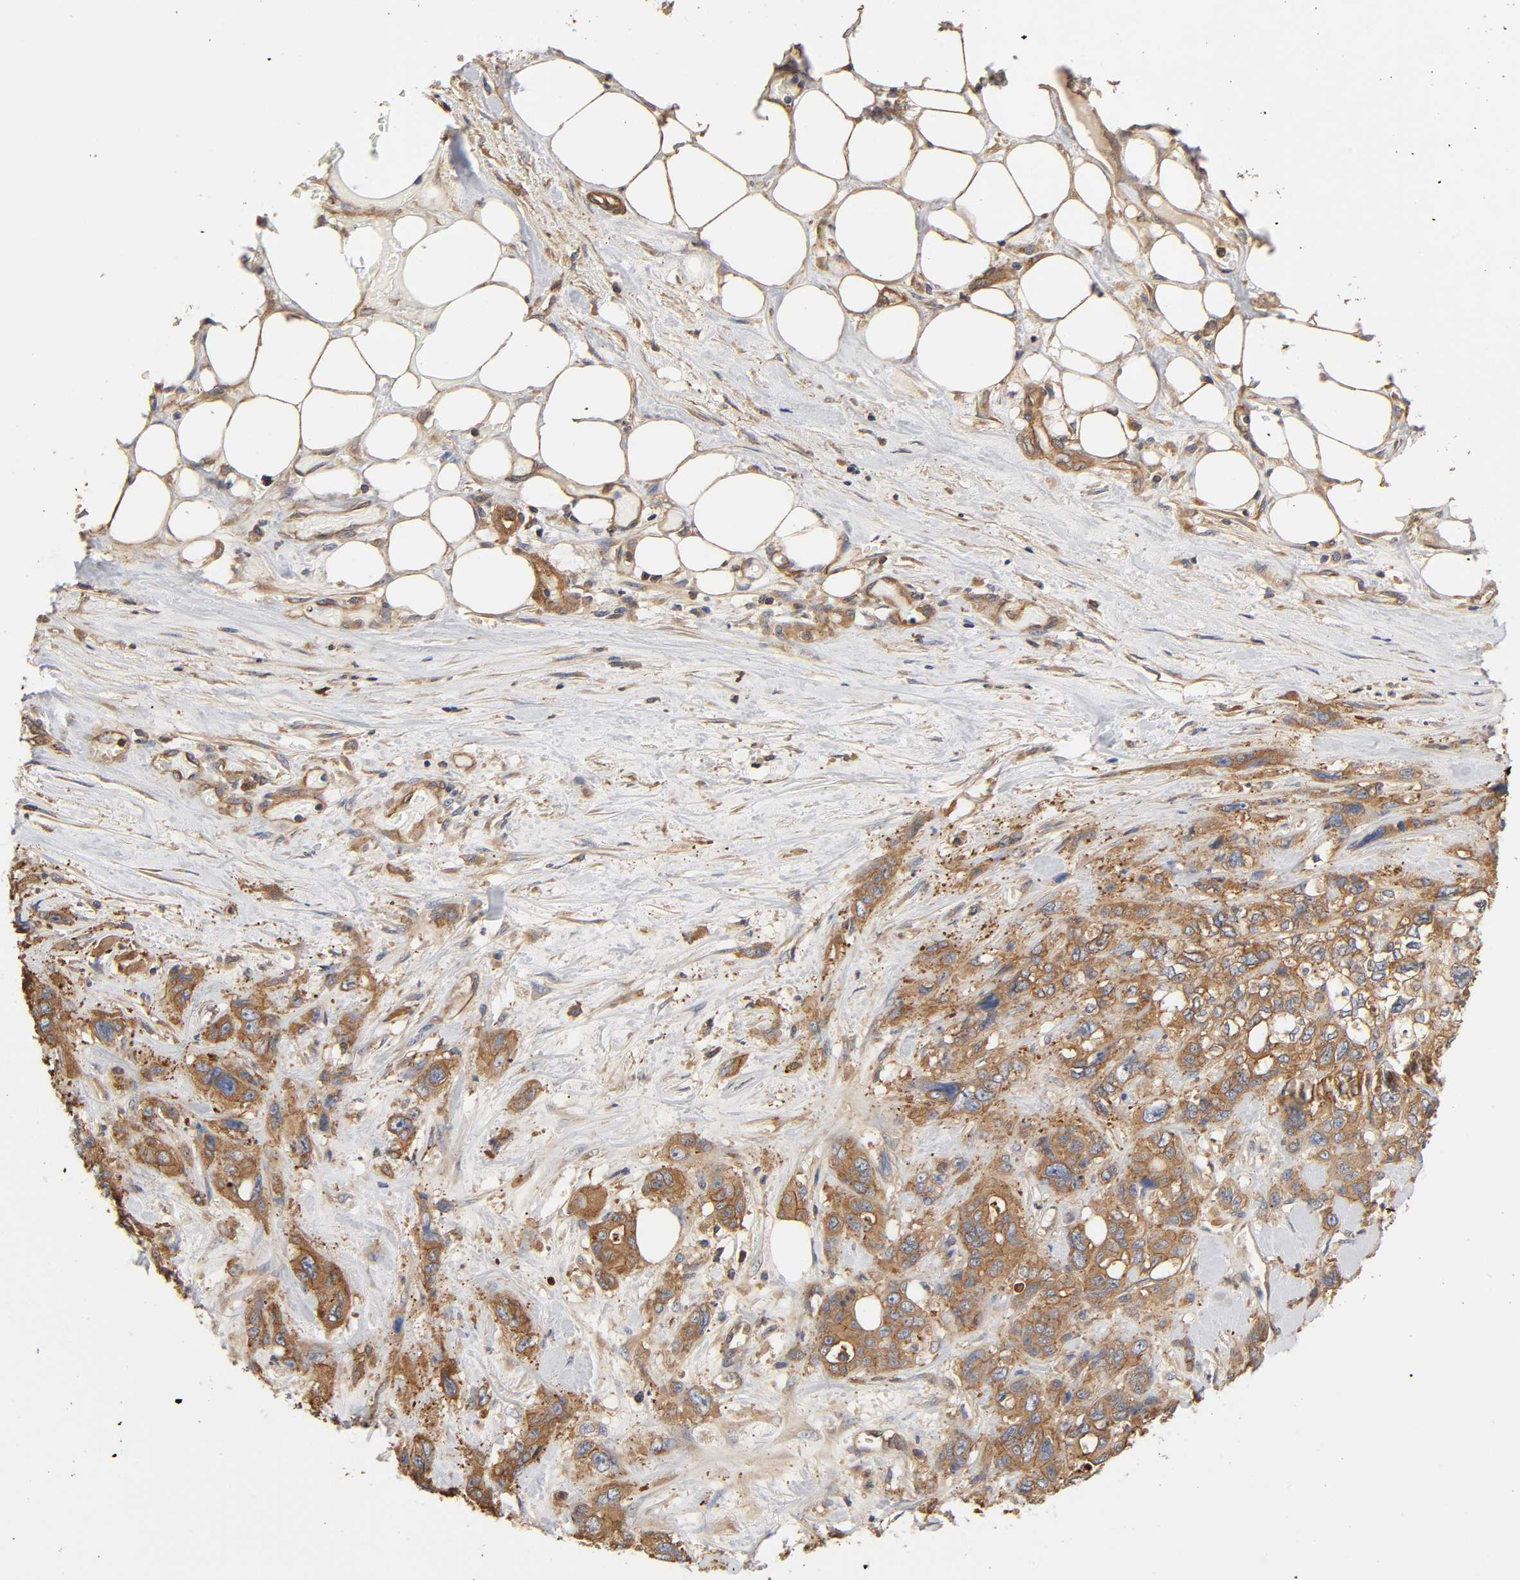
{"staining": {"intensity": "moderate", "quantity": ">75%", "location": "cytoplasmic/membranous"}, "tissue": "pancreatic cancer", "cell_type": "Tumor cells", "image_type": "cancer", "snomed": [{"axis": "morphology", "description": "Adenocarcinoma, NOS"}, {"axis": "topography", "description": "Pancreas"}], "caption": "Immunohistochemistry histopathology image of neoplastic tissue: pancreatic adenocarcinoma stained using immunohistochemistry shows medium levels of moderate protein expression localized specifically in the cytoplasmic/membranous of tumor cells, appearing as a cytoplasmic/membranous brown color.", "gene": "LAMTOR2", "patient": {"sex": "male", "age": 82}}